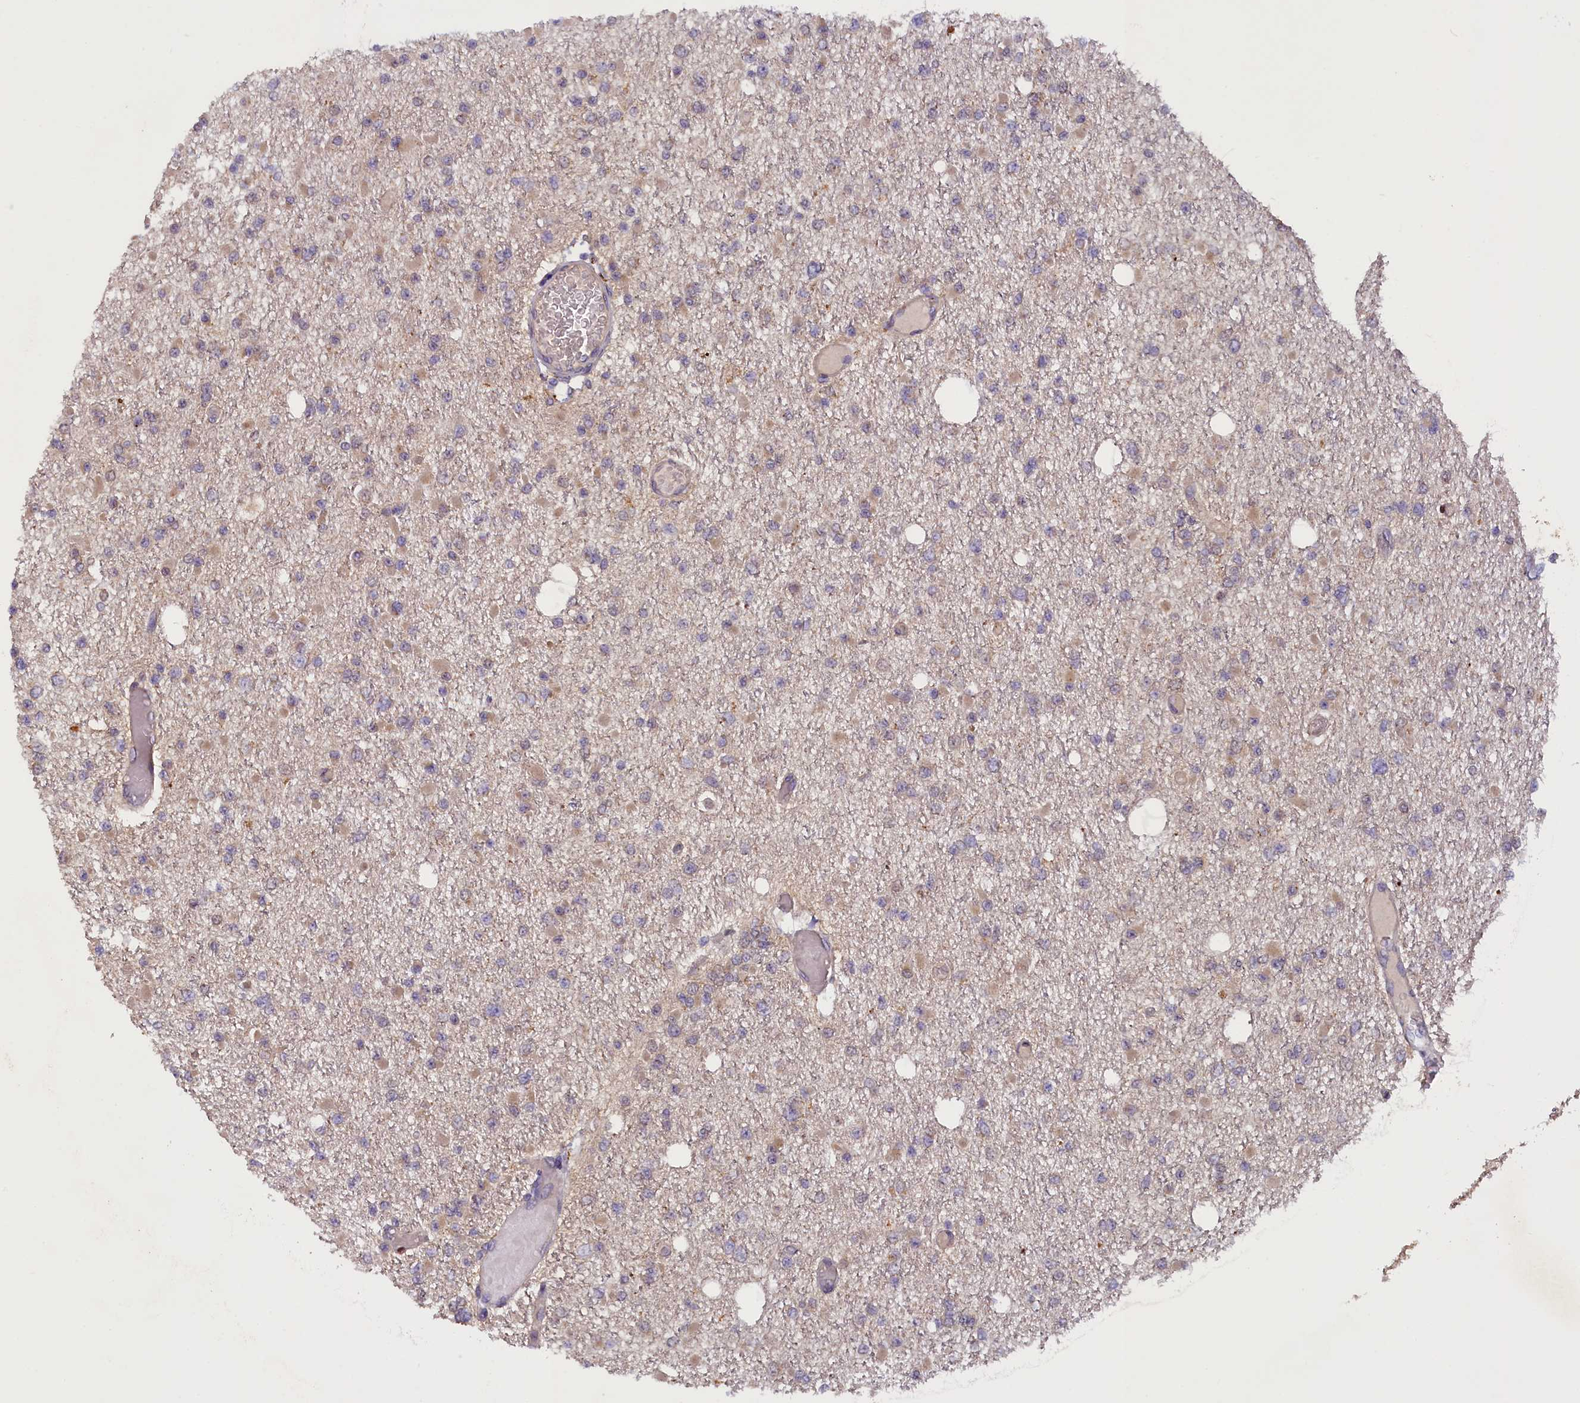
{"staining": {"intensity": "negative", "quantity": "none", "location": "none"}, "tissue": "glioma", "cell_type": "Tumor cells", "image_type": "cancer", "snomed": [{"axis": "morphology", "description": "Glioma, malignant, Low grade"}, {"axis": "topography", "description": "Brain"}], "caption": "DAB (3,3'-diaminobenzidine) immunohistochemical staining of human malignant glioma (low-grade) exhibits no significant expression in tumor cells. The staining is performed using DAB (3,3'-diaminobenzidine) brown chromogen with nuclei counter-stained in using hematoxylin.", "gene": "CCDC9B", "patient": {"sex": "female", "age": 22}}